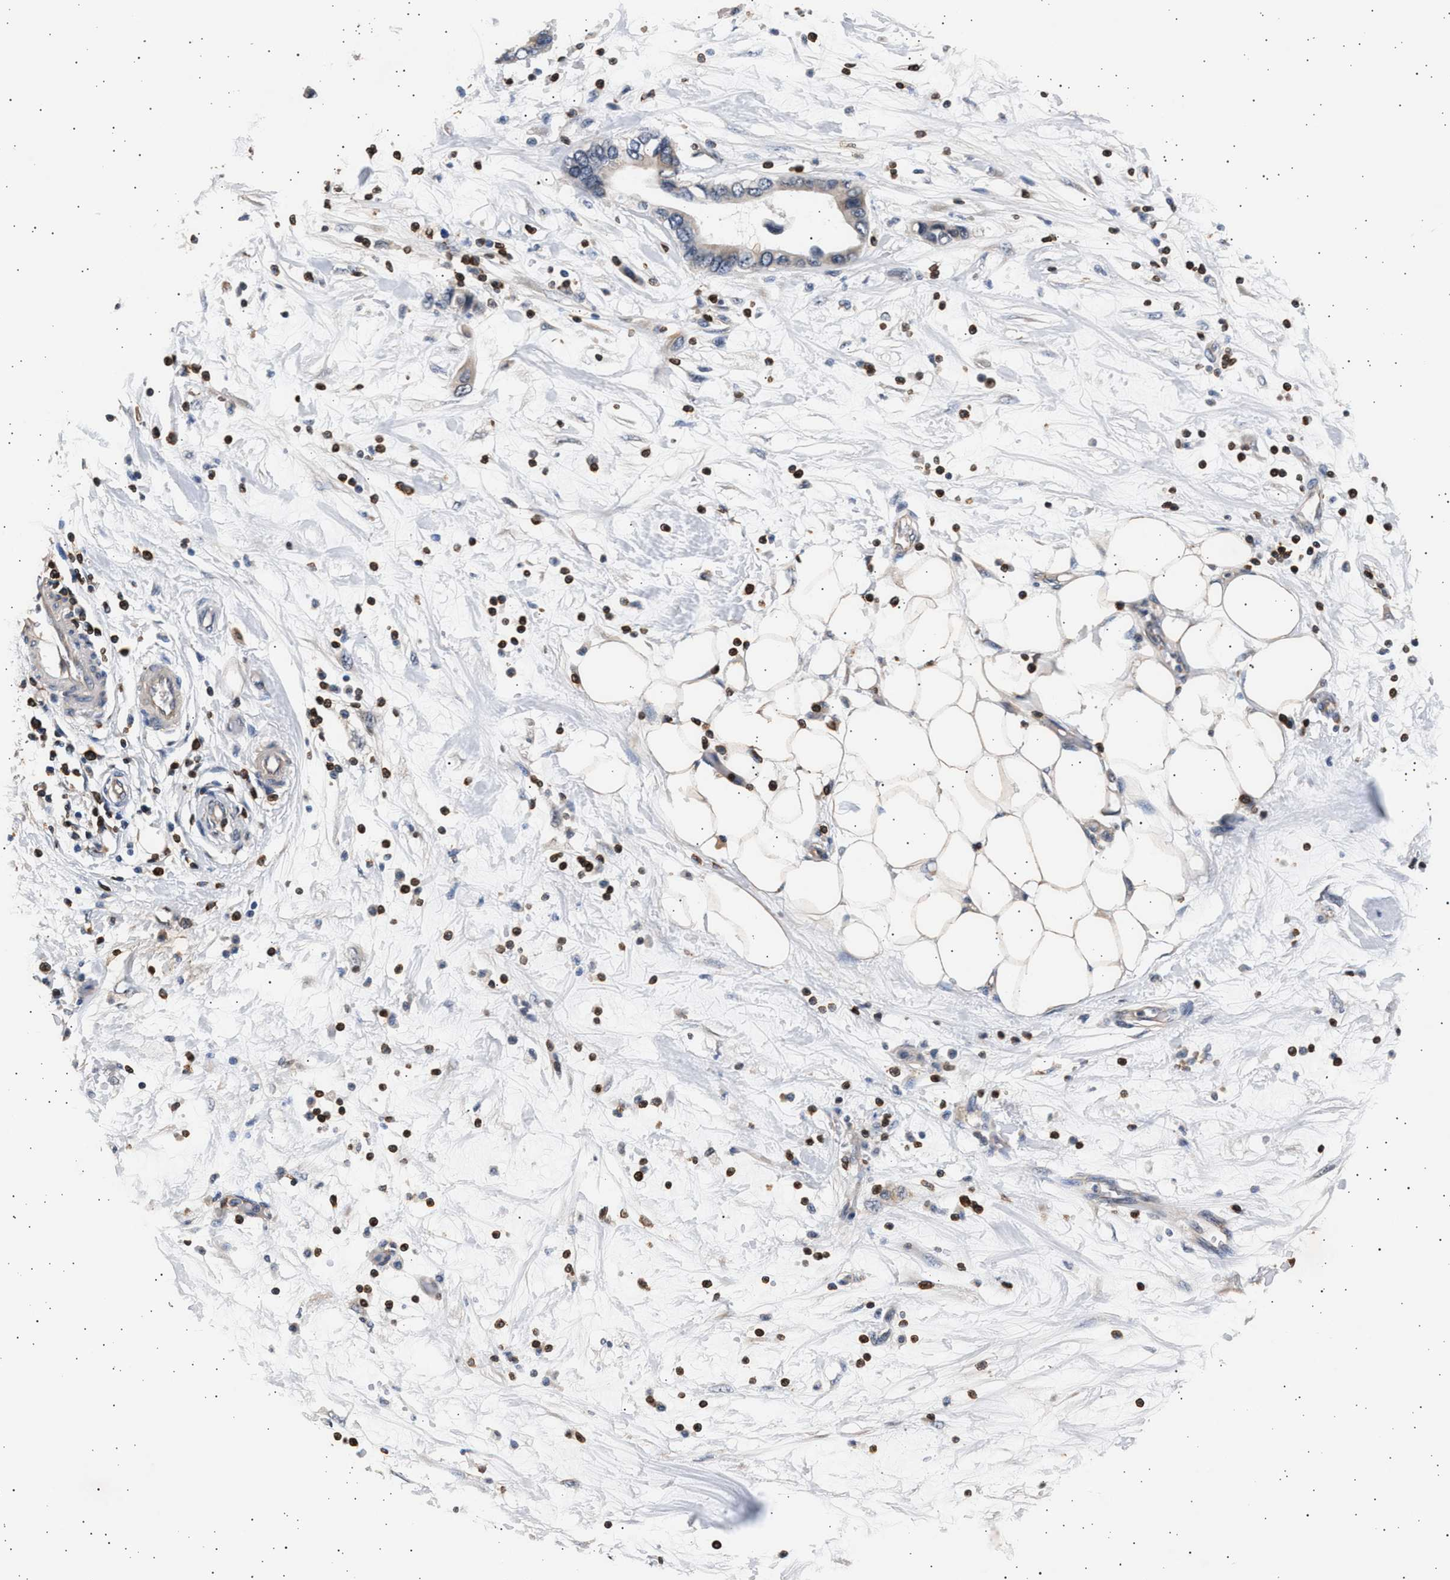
{"staining": {"intensity": "negative", "quantity": "none", "location": "none"}, "tissue": "pancreatic cancer", "cell_type": "Tumor cells", "image_type": "cancer", "snomed": [{"axis": "morphology", "description": "Adenocarcinoma, NOS"}, {"axis": "topography", "description": "Pancreas"}], "caption": "This photomicrograph is of pancreatic cancer stained with immunohistochemistry (IHC) to label a protein in brown with the nuclei are counter-stained blue. There is no staining in tumor cells.", "gene": "GRAP2", "patient": {"sex": "female", "age": 57}}